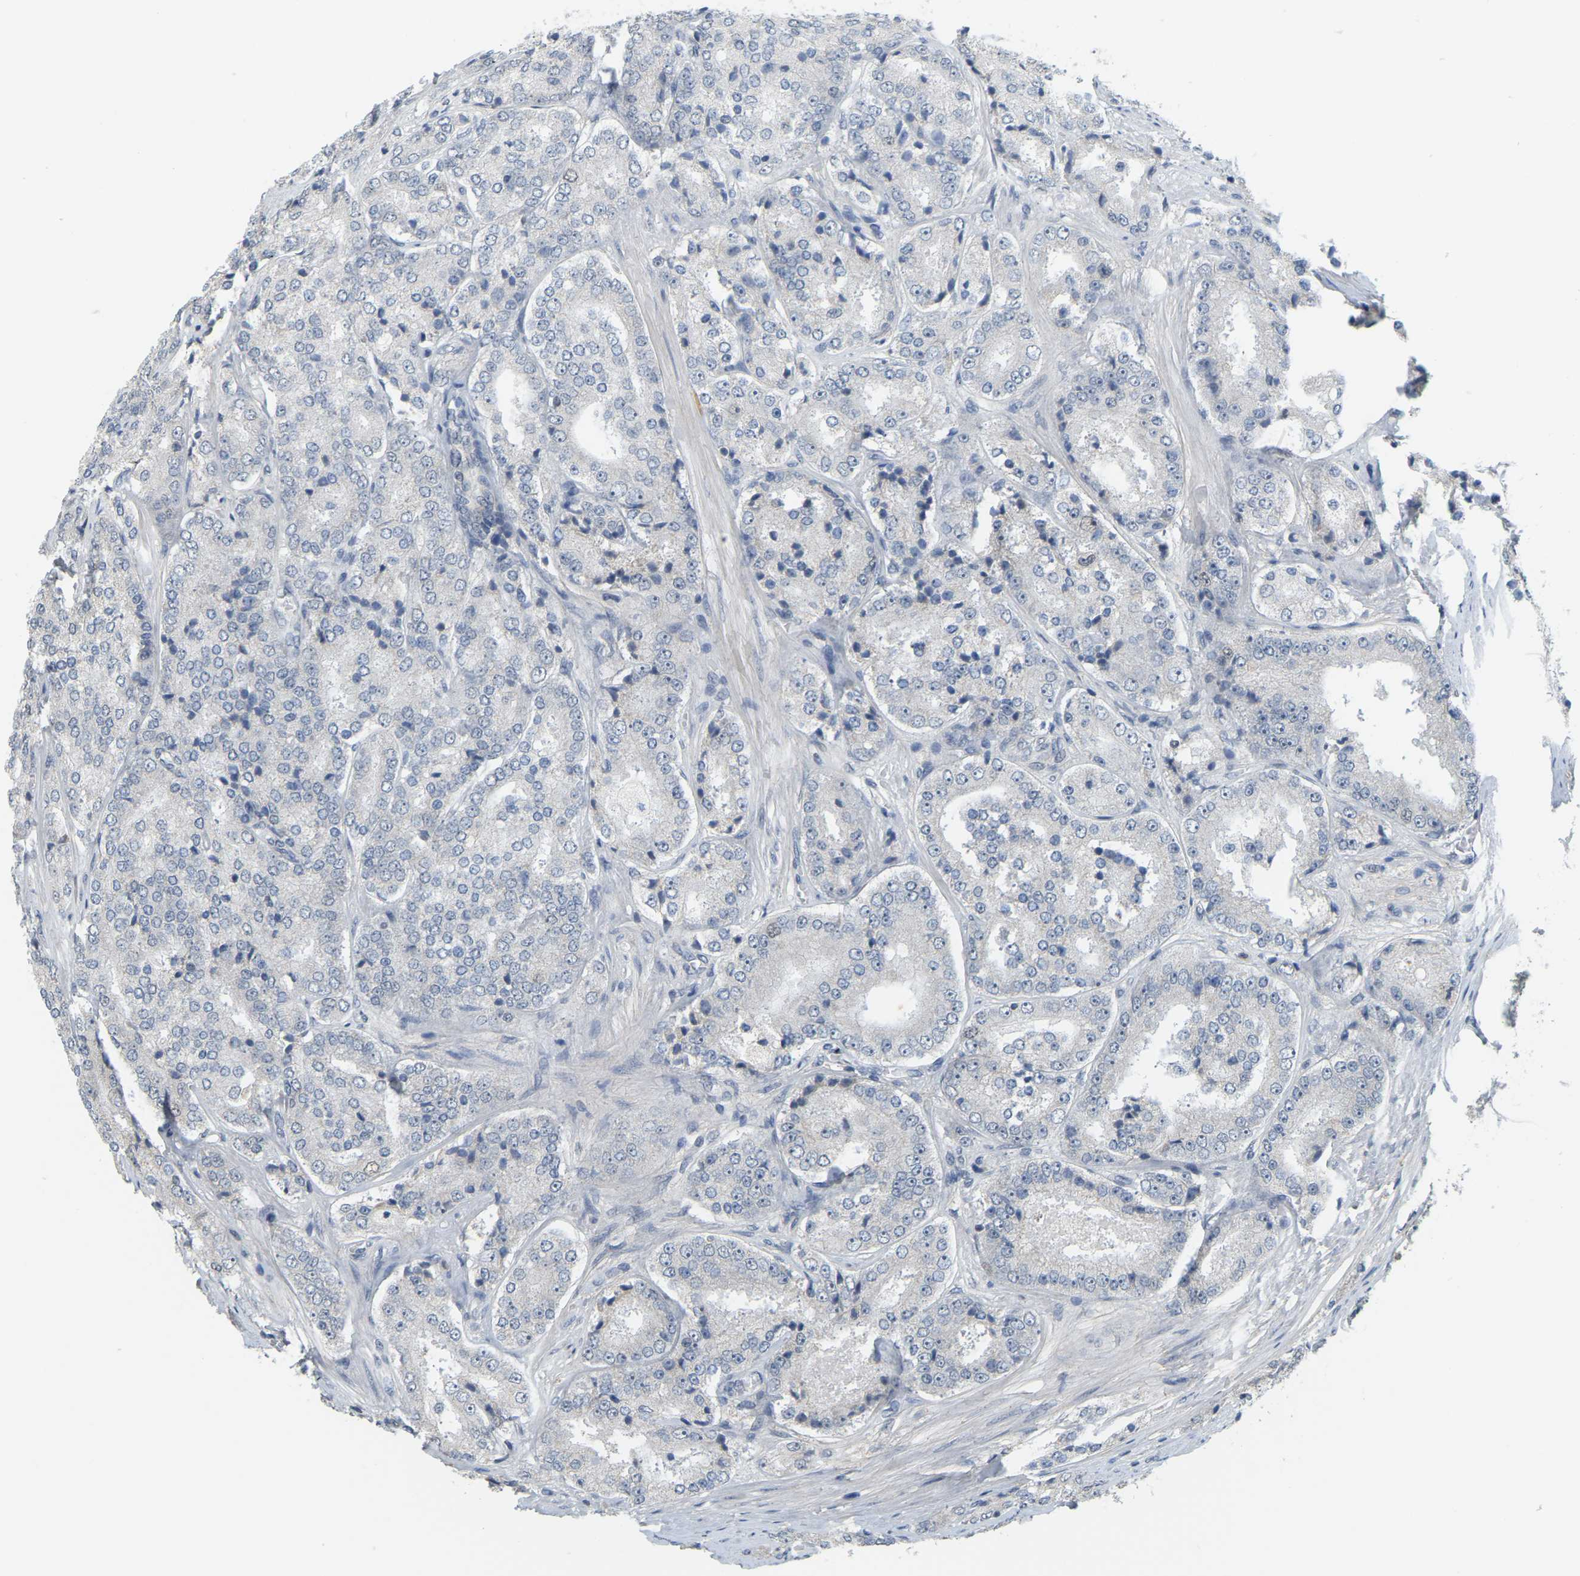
{"staining": {"intensity": "negative", "quantity": "none", "location": "none"}, "tissue": "prostate cancer", "cell_type": "Tumor cells", "image_type": "cancer", "snomed": [{"axis": "morphology", "description": "Adenocarcinoma, High grade"}, {"axis": "topography", "description": "Prostate"}], "caption": "This is an immunohistochemistry histopathology image of prostate cancer. There is no expression in tumor cells.", "gene": "BRF2", "patient": {"sex": "male", "age": 65}}